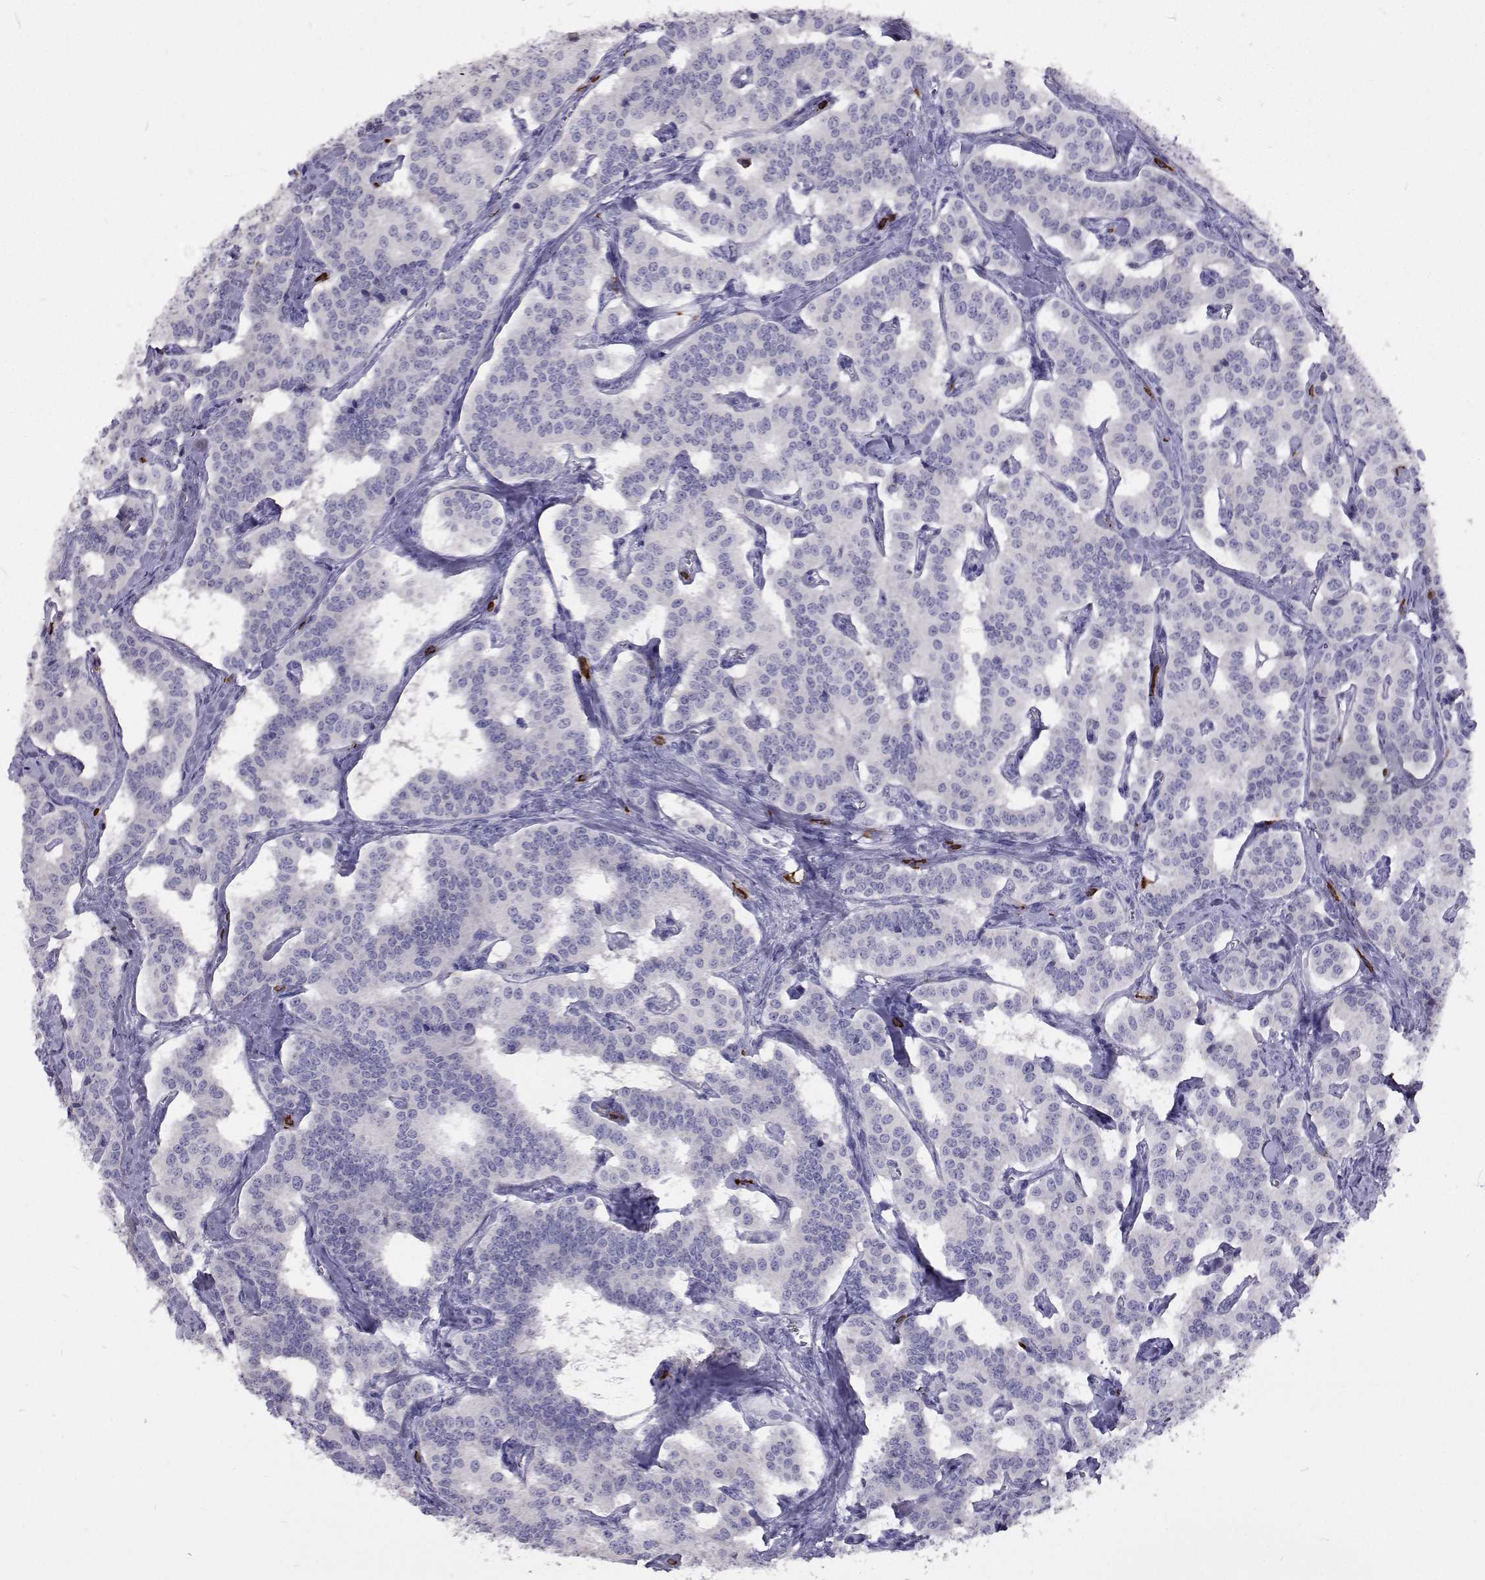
{"staining": {"intensity": "negative", "quantity": "none", "location": "none"}, "tissue": "carcinoid", "cell_type": "Tumor cells", "image_type": "cancer", "snomed": [{"axis": "morphology", "description": "Carcinoid, malignant, NOS"}, {"axis": "topography", "description": "Lung"}], "caption": "A photomicrograph of human carcinoid is negative for staining in tumor cells.", "gene": "CFAP44", "patient": {"sex": "female", "age": 46}}